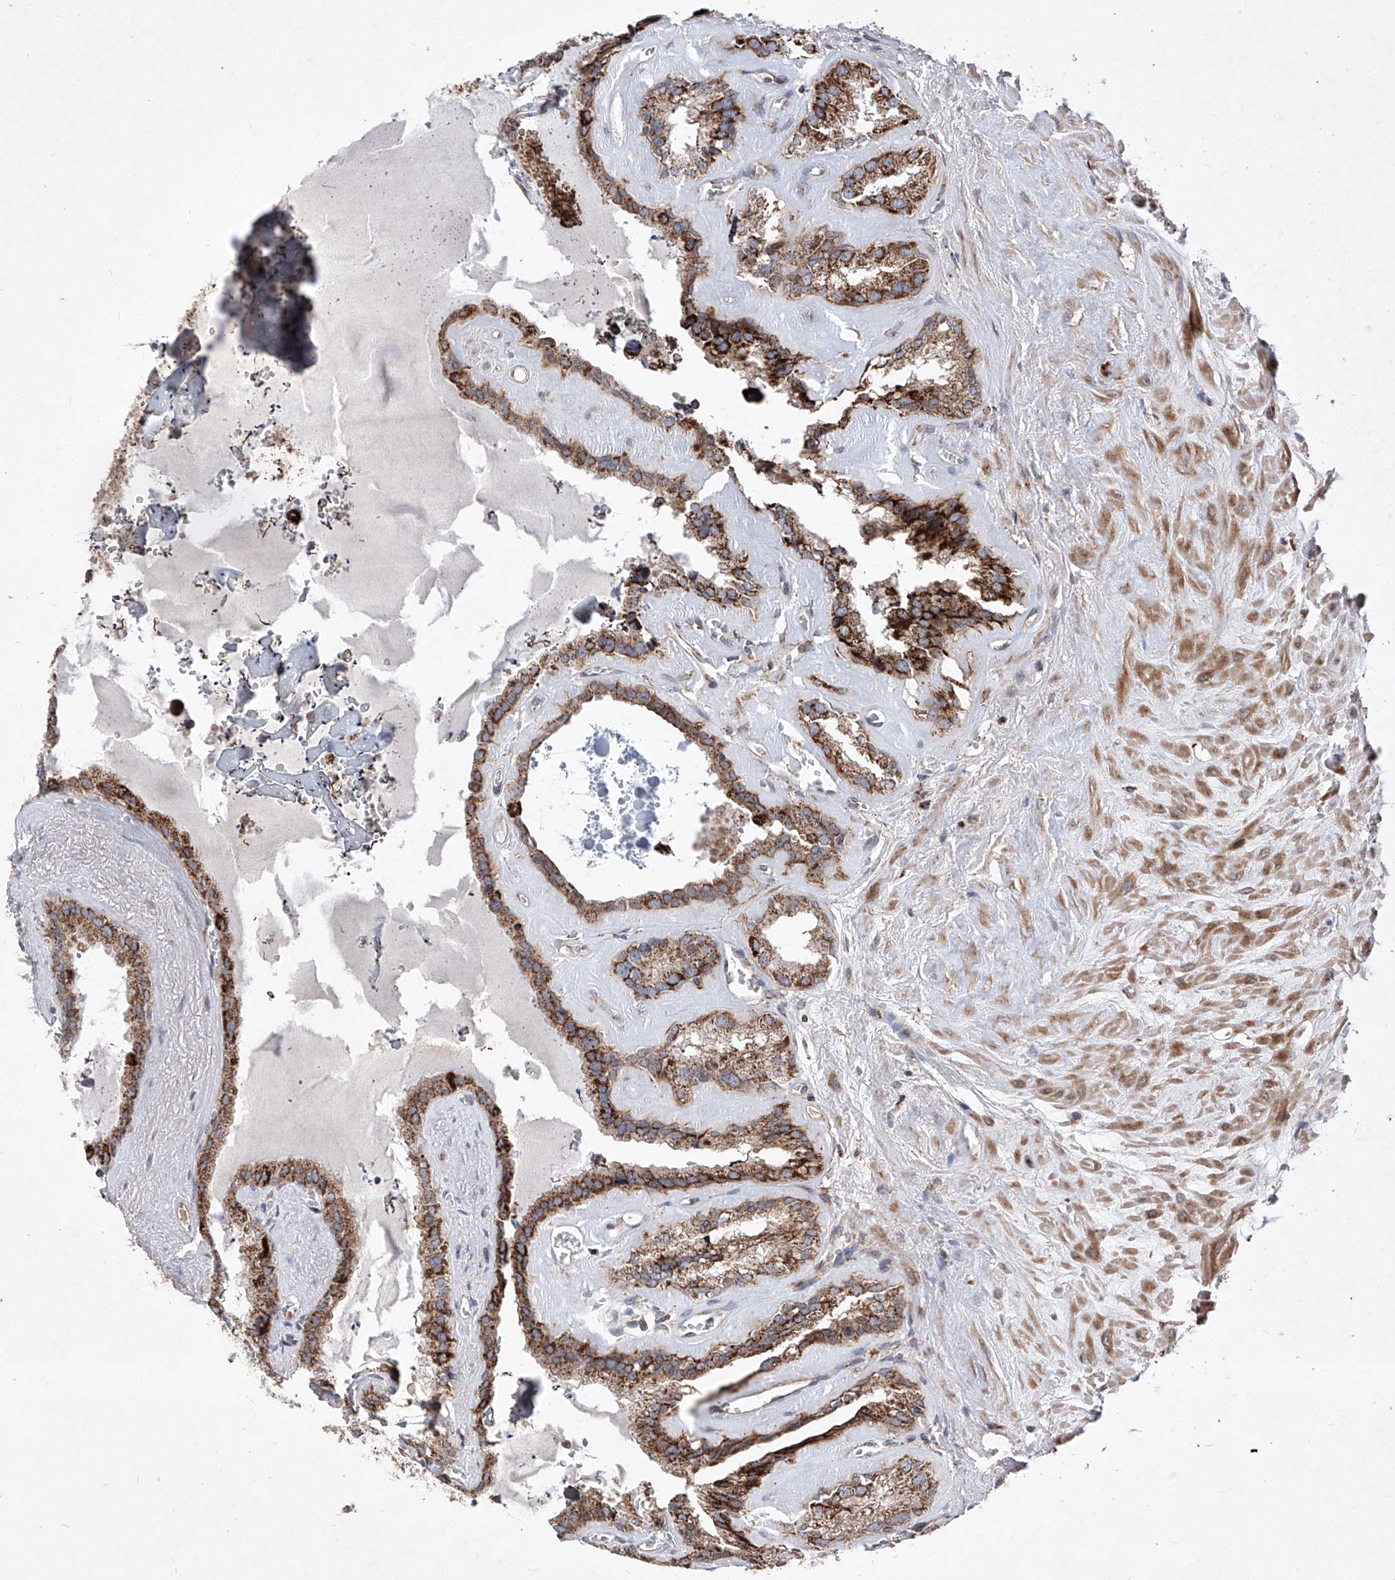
{"staining": {"intensity": "strong", "quantity": ">75%", "location": "cytoplasmic/membranous"}, "tissue": "seminal vesicle", "cell_type": "Glandular cells", "image_type": "normal", "snomed": [{"axis": "morphology", "description": "Normal tissue, NOS"}, {"axis": "topography", "description": "Prostate"}, {"axis": "topography", "description": "Seminal veicle"}], "caption": "Immunohistochemical staining of benign human seminal vesicle displays >75% levels of strong cytoplasmic/membranous protein expression in approximately >75% of glandular cells. Nuclei are stained in blue.", "gene": "SEMA6A", "patient": {"sex": "male", "age": 59}}